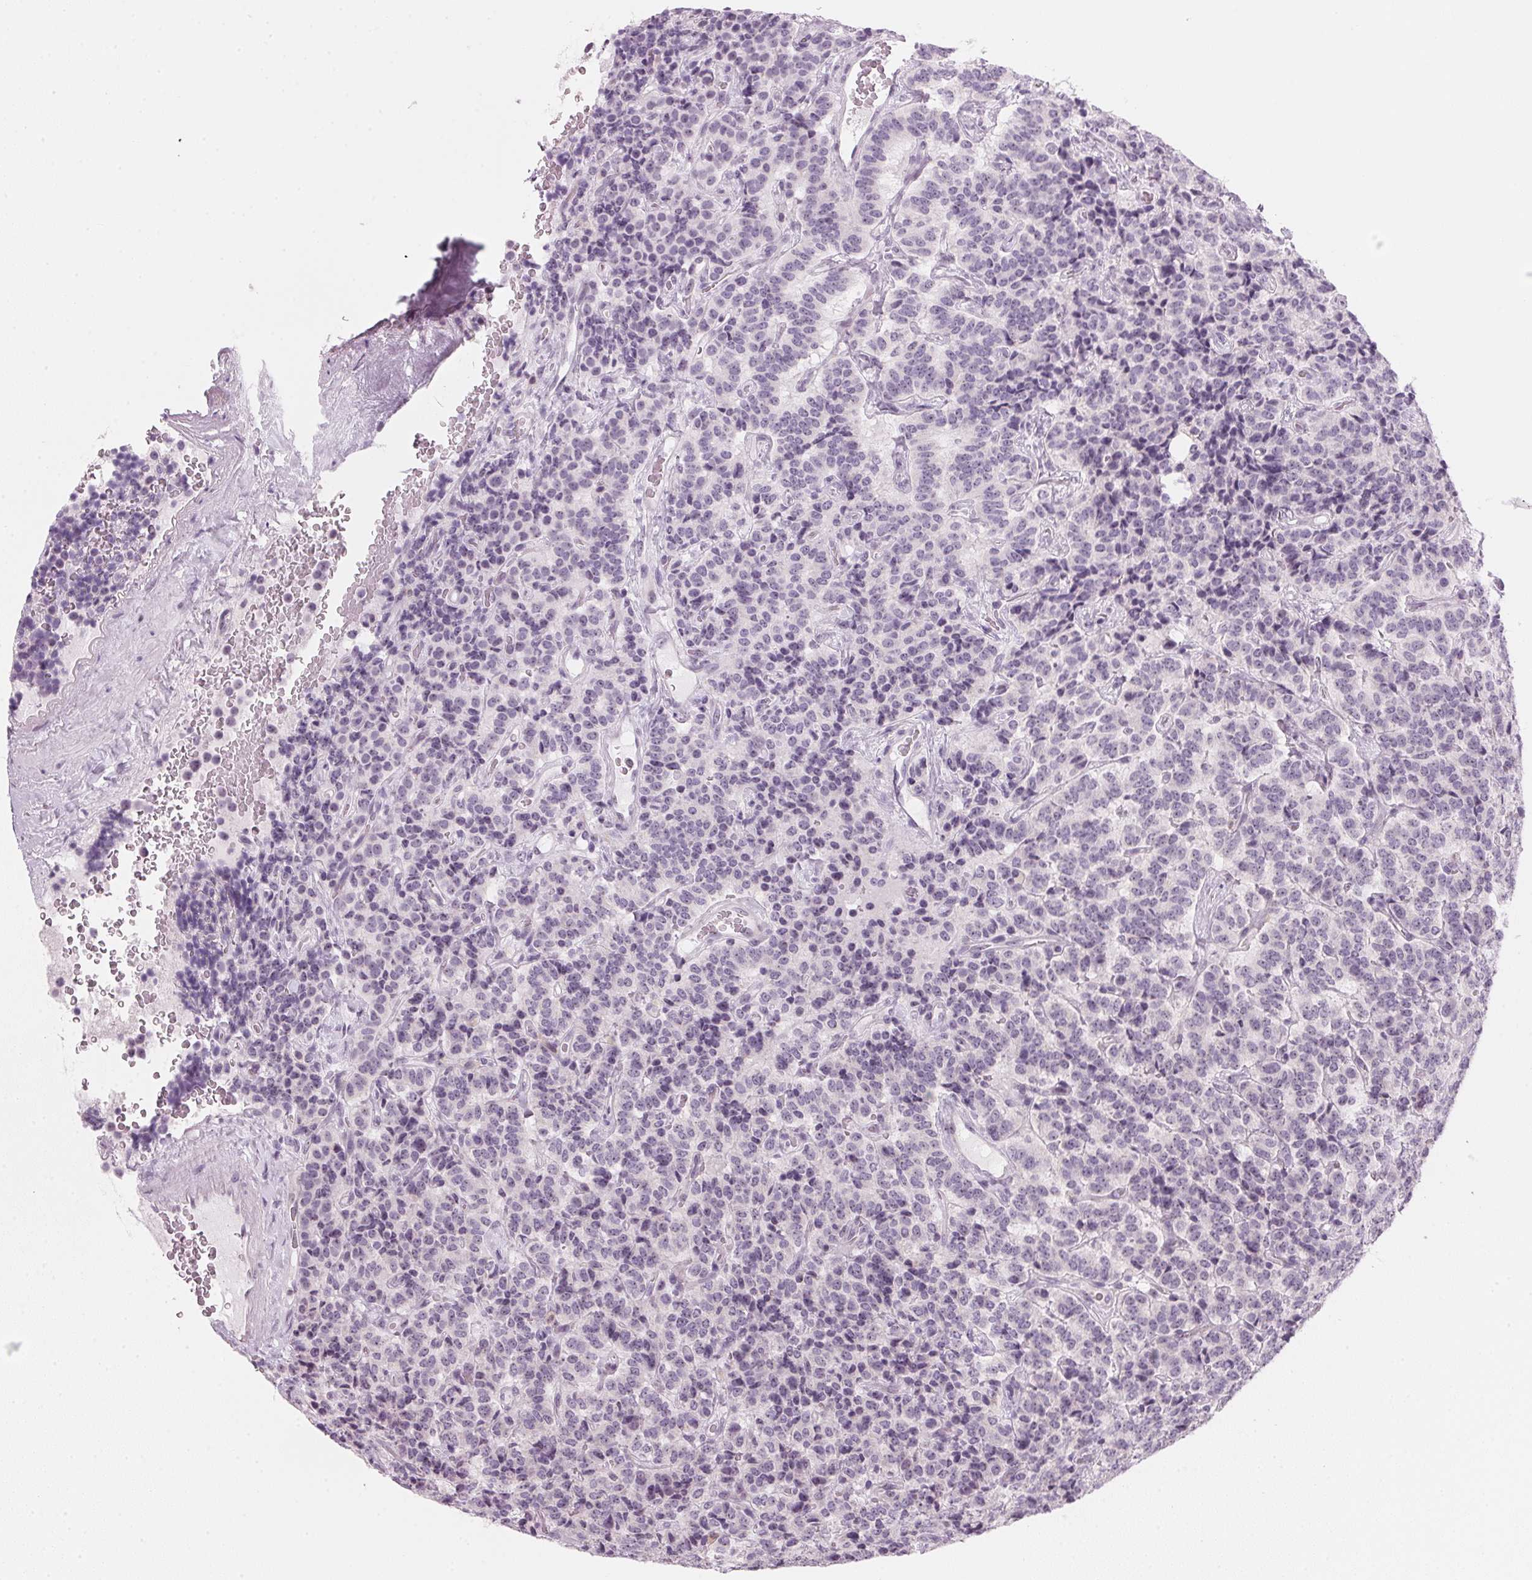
{"staining": {"intensity": "negative", "quantity": "none", "location": "none"}, "tissue": "carcinoid", "cell_type": "Tumor cells", "image_type": "cancer", "snomed": [{"axis": "morphology", "description": "Carcinoid, malignant, NOS"}, {"axis": "topography", "description": "Pancreas"}], "caption": "Image shows no protein expression in tumor cells of carcinoid tissue.", "gene": "DNTTIP2", "patient": {"sex": "male", "age": 36}}